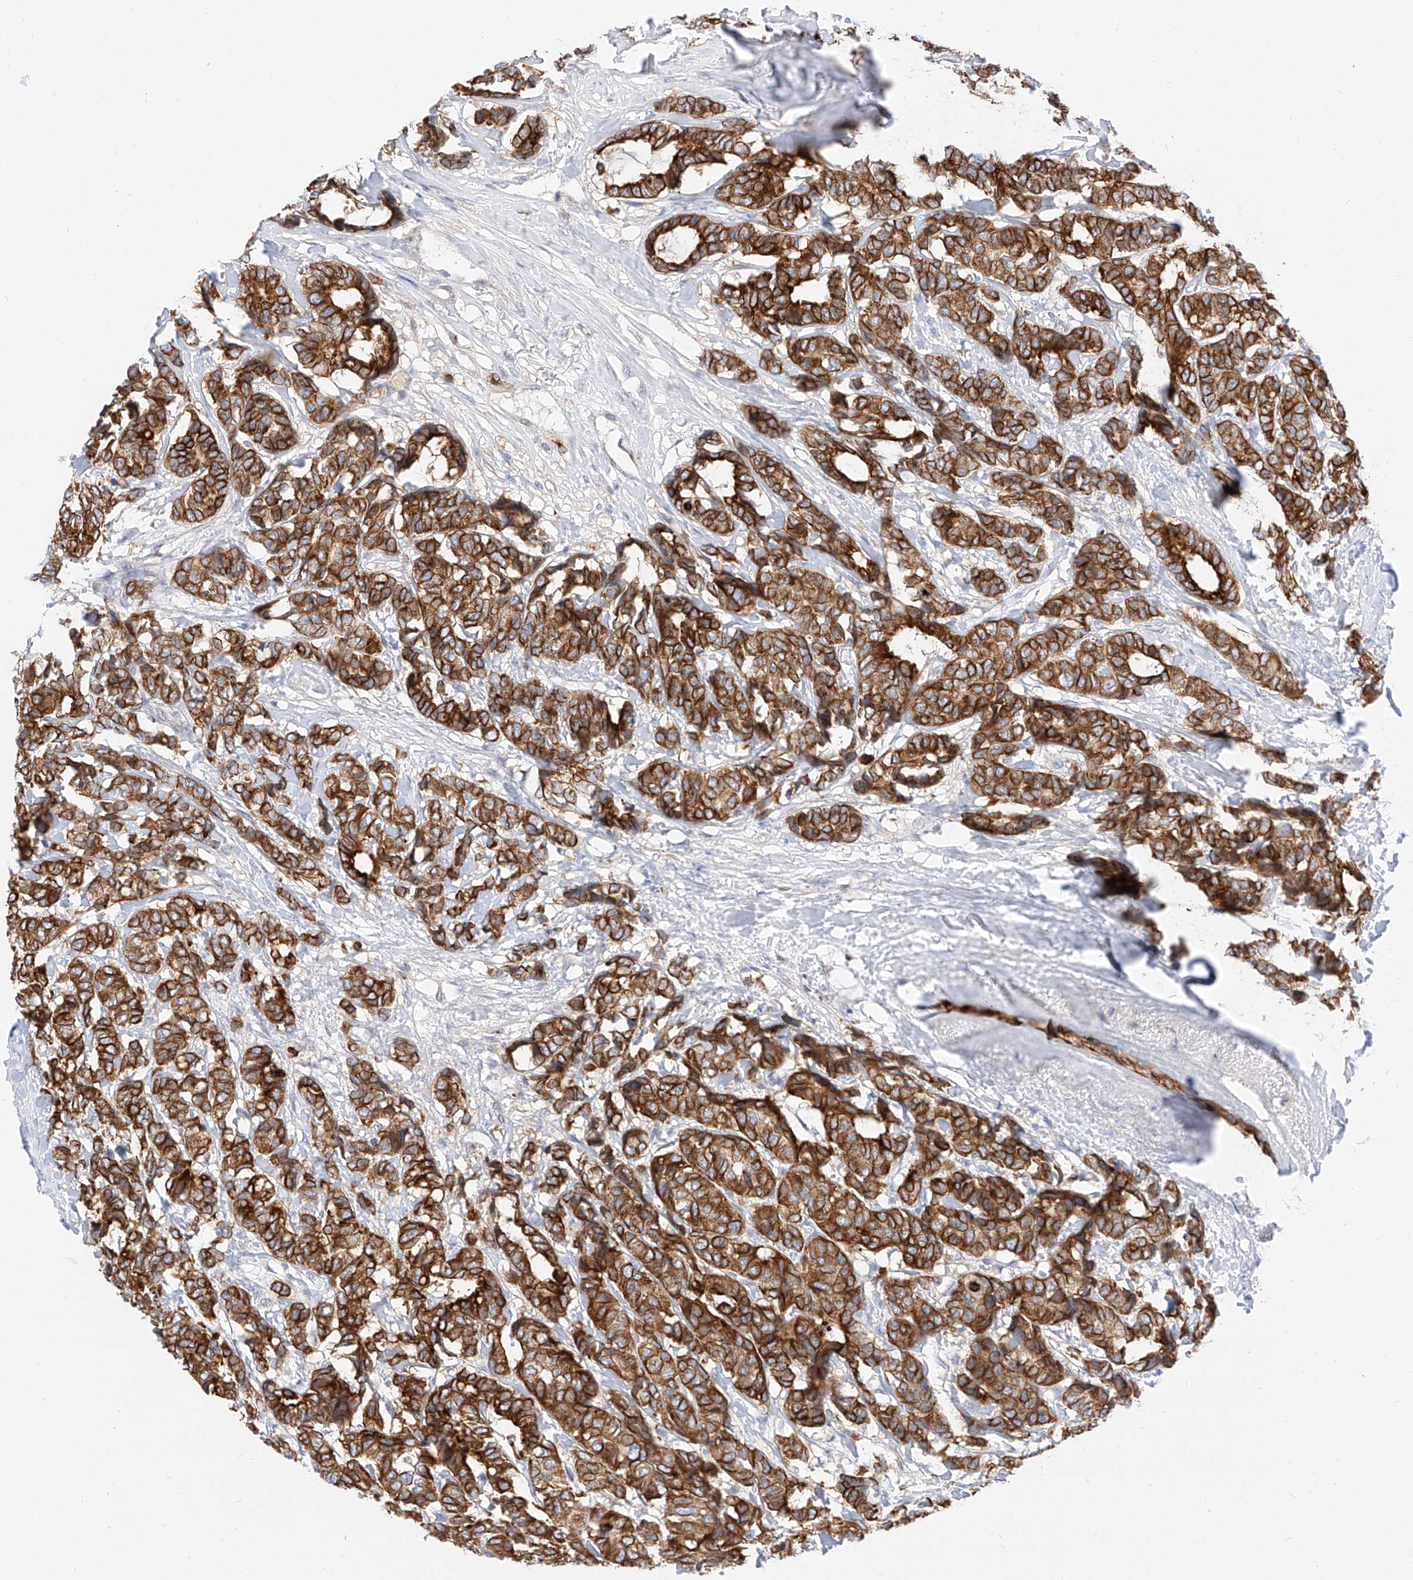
{"staining": {"intensity": "strong", "quantity": ">75%", "location": "cytoplasmic/membranous"}, "tissue": "breast cancer", "cell_type": "Tumor cells", "image_type": "cancer", "snomed": [{"axis": "morphology", "description": "Duct carcinoma"}, {"axis": "topography", "description": "Breast"}], "caption": "Immunohistochemical staining of human intraductal carcinoma (breast) reveals high levels of strong cytoplasmic/membranous protein expression in about >75% of tumor cells. (DAB IHC, brown staining for protein, blue staining for nuclei).", "gene": "MAP7", "patient": {"sex": "female", "age": 87}}